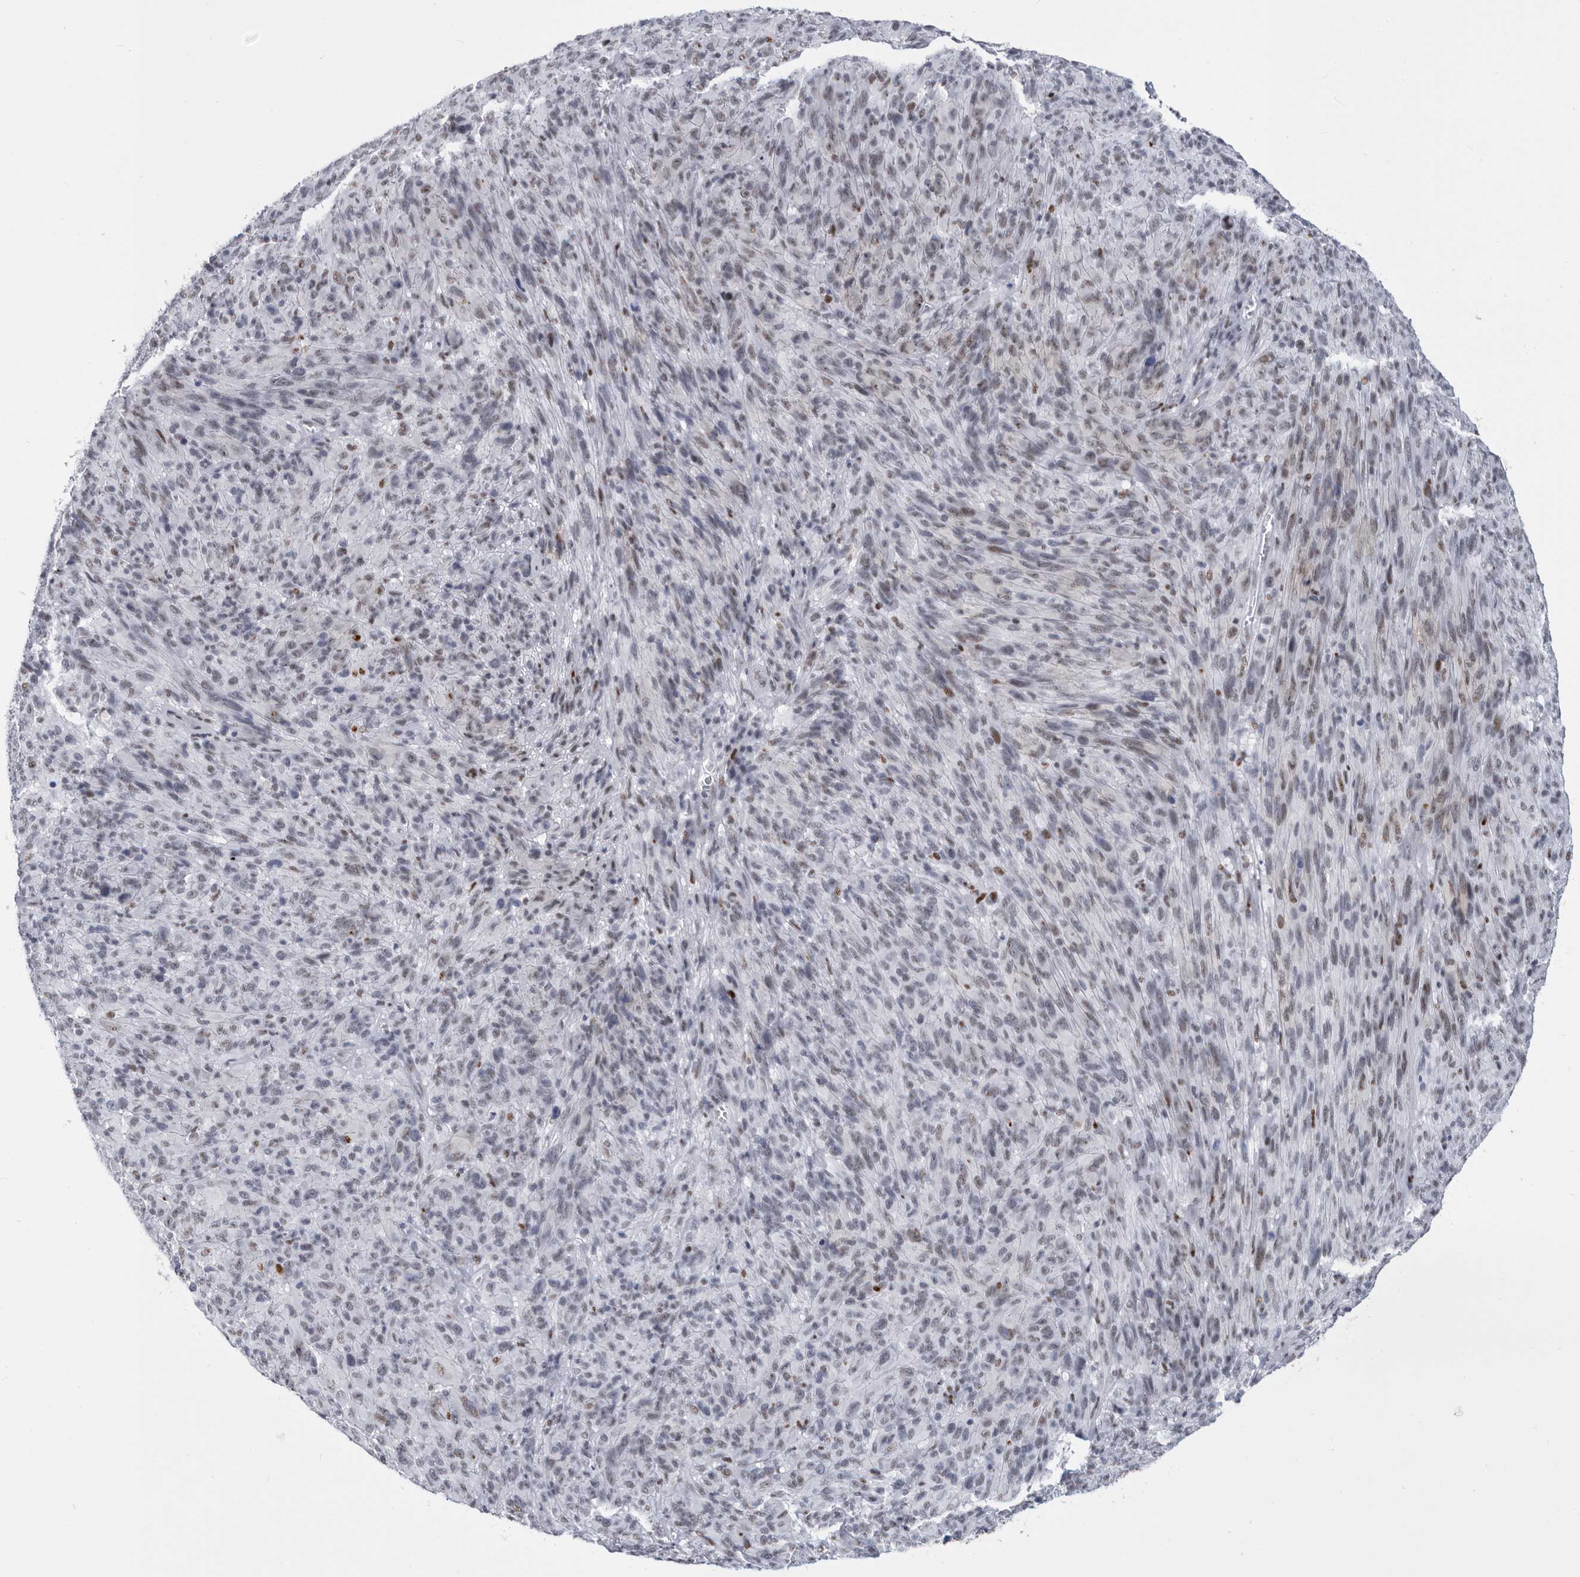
{"staining": {"intensity": "moderate", "quantity": "<25%", "location": "nuclear"}, "tissue": "melanoma", "cell_type": "Tumor cells", "image_type": "cancer", "snomed": [{"axis": "morphology", "description": "Malignant melanoma, NOS"}, {"axis": "topography", "description": "Skin of head"}], "caption": "Melanoma was stained to show a protein in brown. There is low levels of moderate nuclear expression in about <25% of tumor cells.", "gene": "WRAP73", "patient": {"sex": "male", "age": 96}}